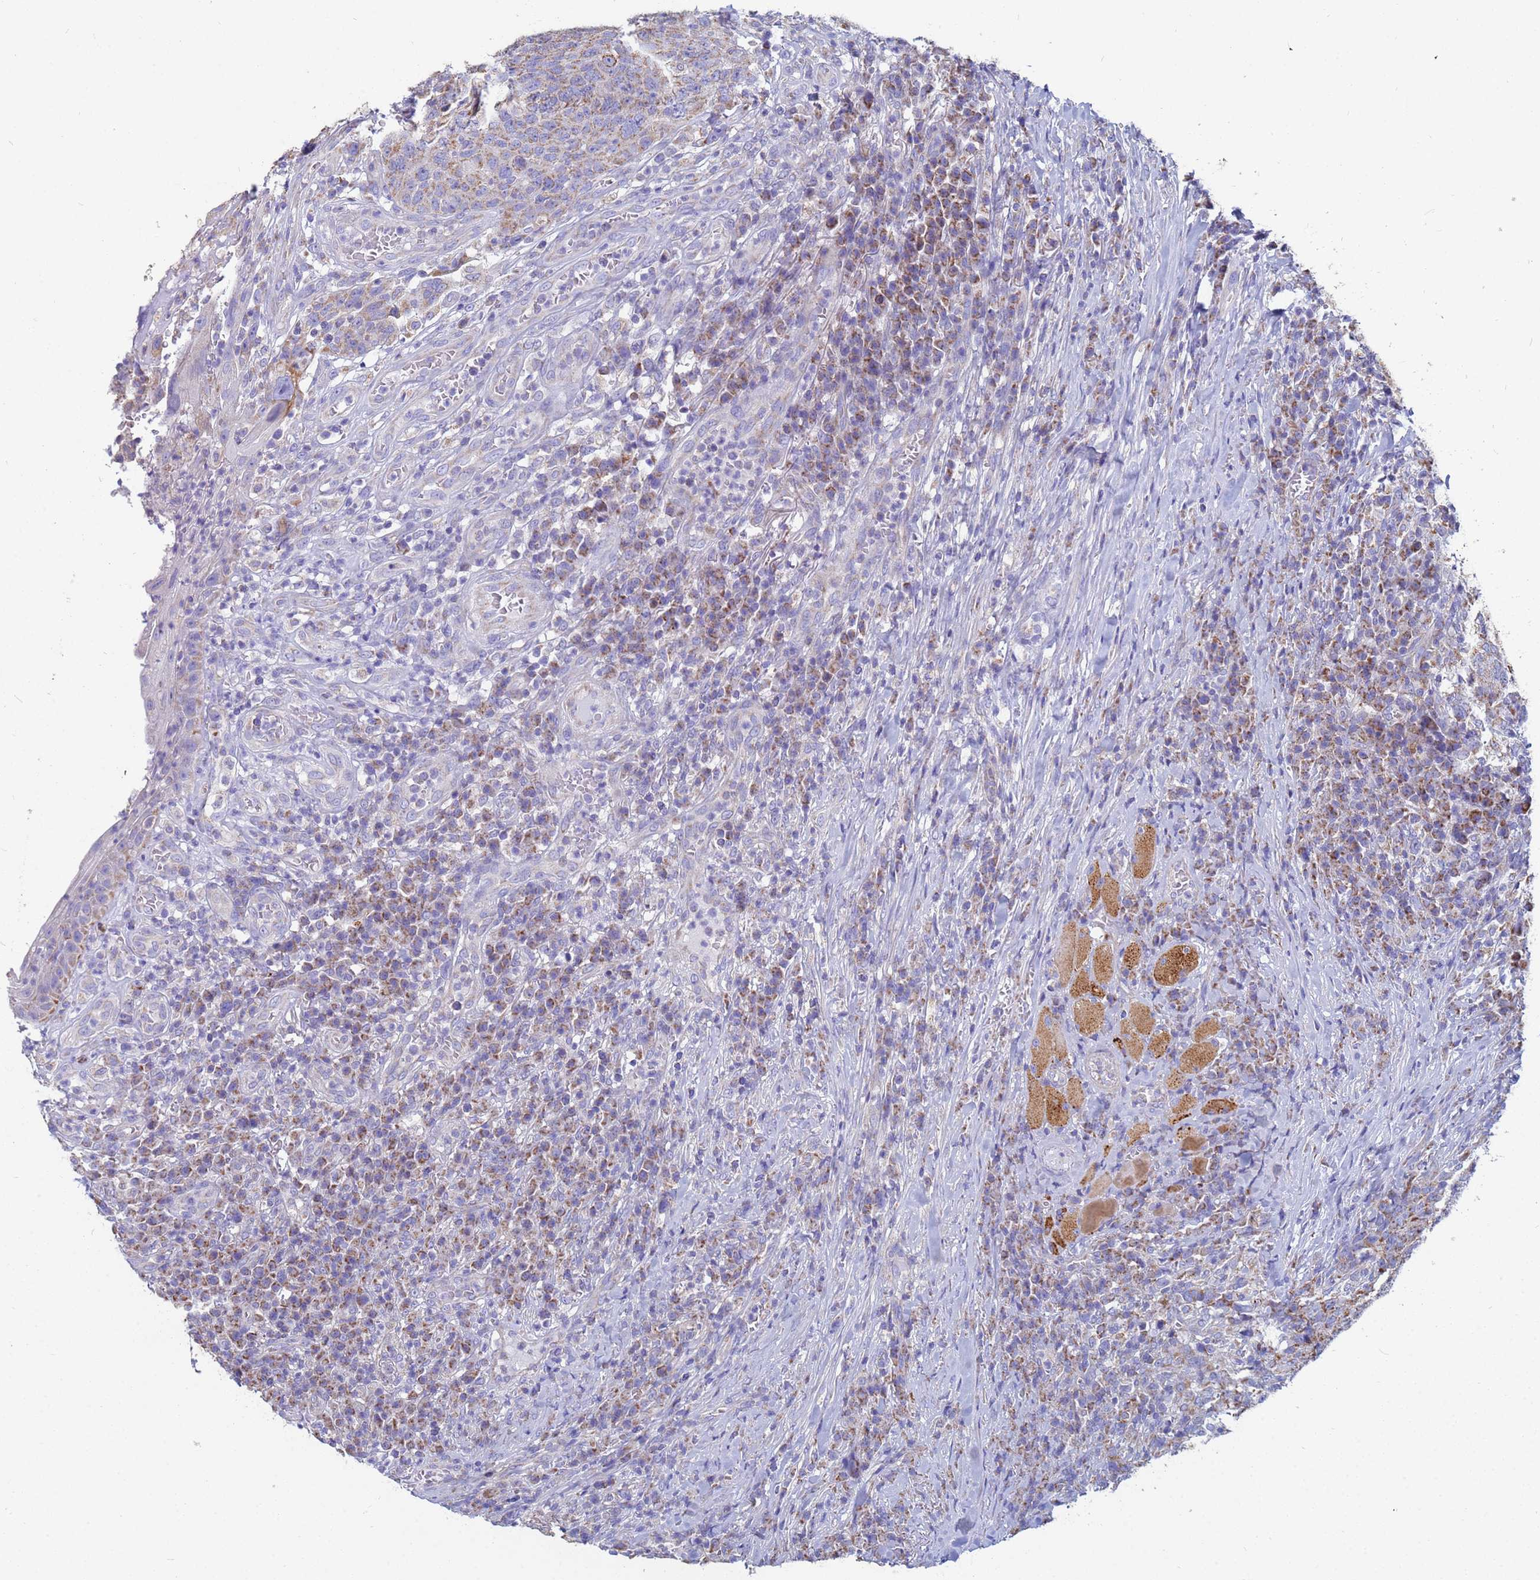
{"staining": {"intensity": "weak", "quantity": ">75%", "location": "cytoplasmic/membranous"}, "tissue": "head and neck cancer", "cell_type": "Tumor cells", "image_type": "cancer", "snomed": [{"axis": "morphology", "description": "Squamous cell carcinoma, NOS"}, {"axis": "topography", "description": "Head-Neck"}], "caption": "Protein staining of head and neck cancer (squamous cell carcinoma) tissue shows weak cytoplasmic/membranous staining in about >75% of tumor cells. The protein is shown in brown color, while the nuclei are stained blue.", "gene": "UQCRH", "patient": {"sex": "male", "age": 66}}